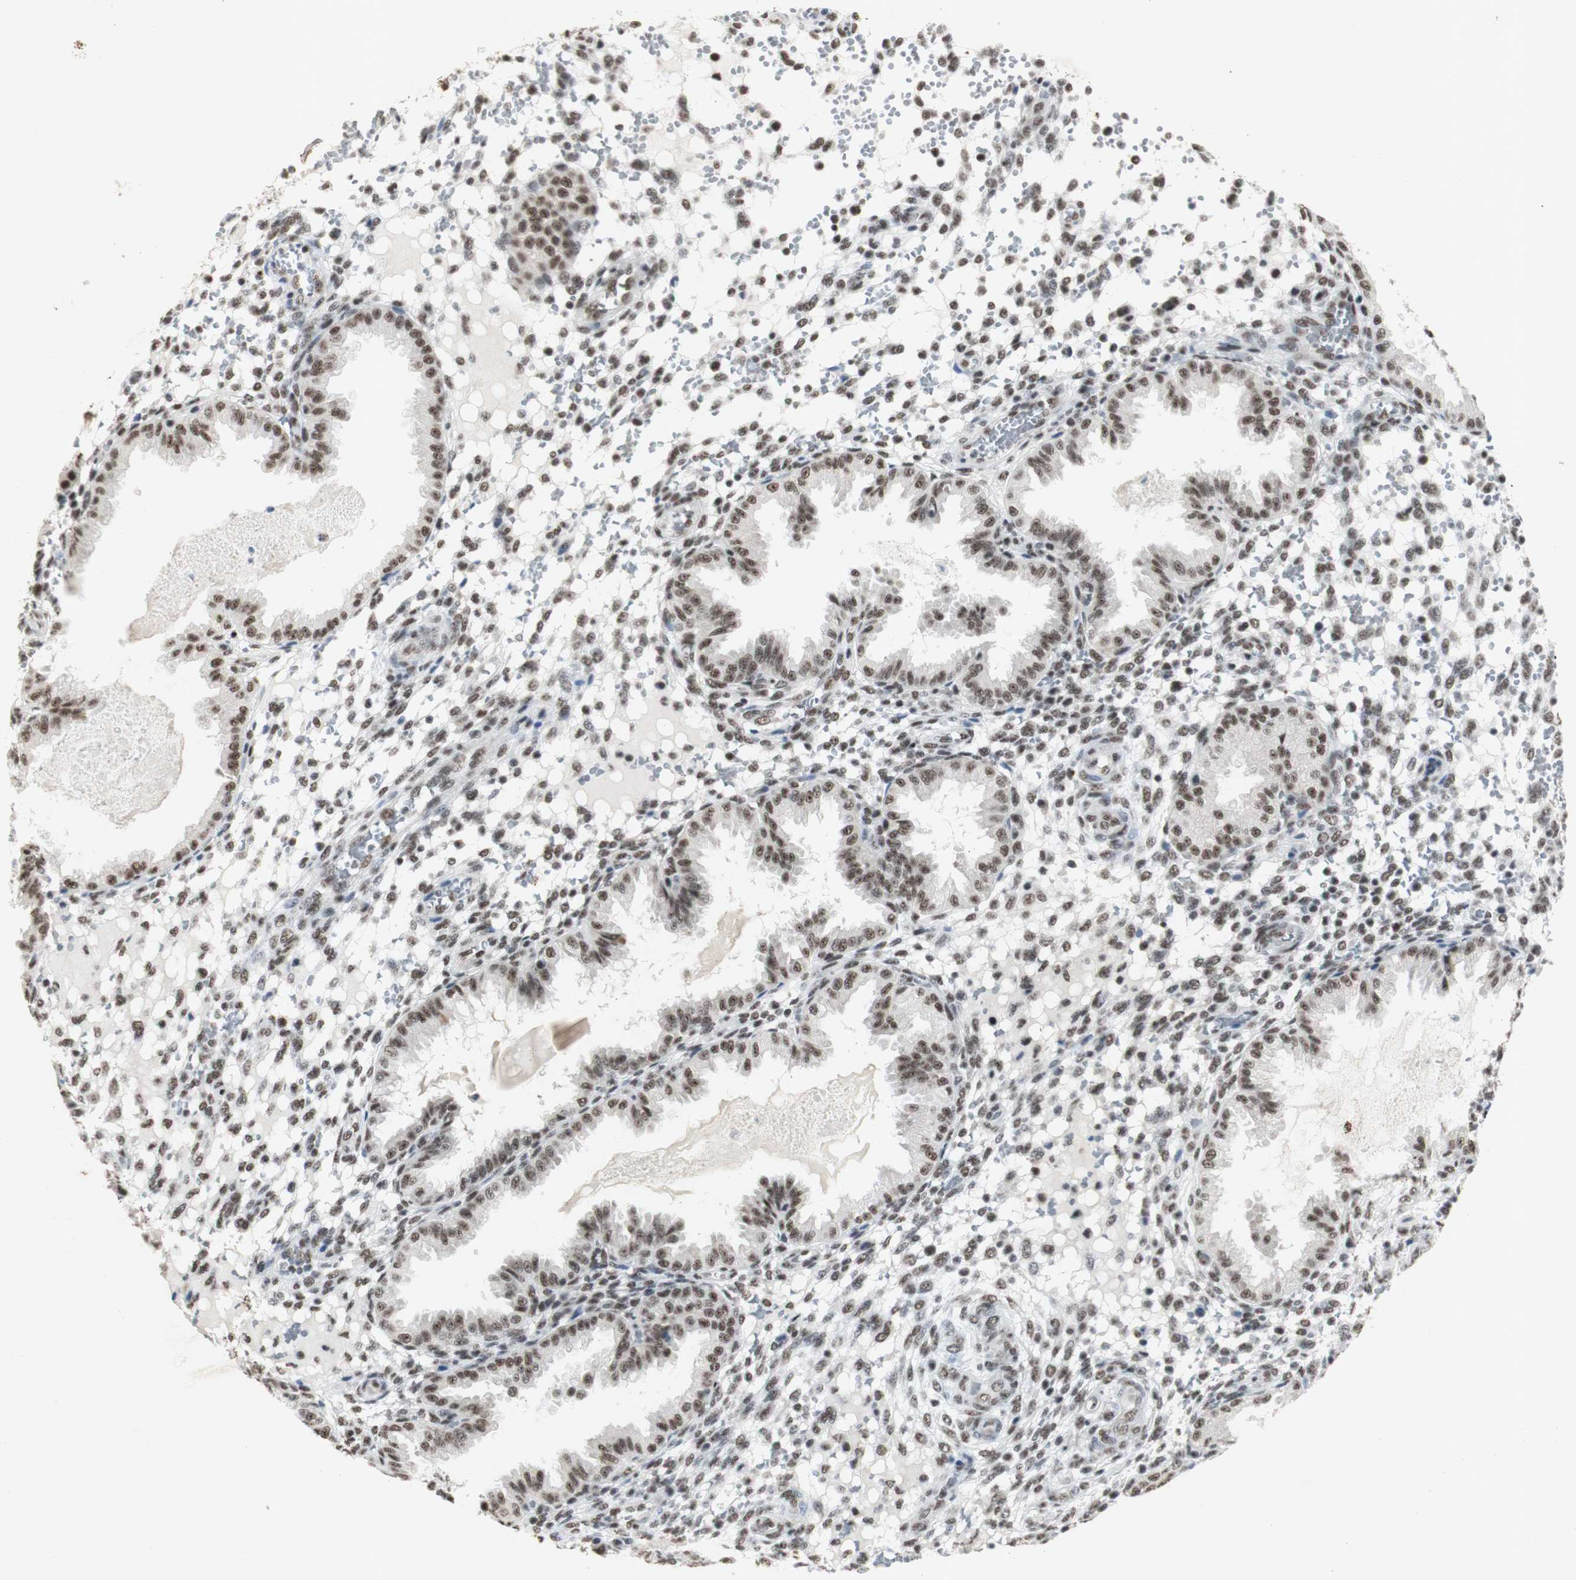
{"staining": {"intensity": "moderate", "quantity": "25%-75%", "location": "nuclear"}, "tissue": "endometrium", "cell_type": "Cells in endometrial stroma", "image_type": "normal", "snomed": [{"axis": "morphology", "description": "Normal tissue, NOS"}, {"axis": "topography", "description": "Endometrium"}], "caption": "This histopathology image reveals immunohistochemistry (IHC) staining of unremarkable human endometrium, with medium moderate nuclear positivity in about 25%-75% of cells in endometrial stroma.", "gene": "SNRPB", "patient": {"sex": "female", "age": 33}}